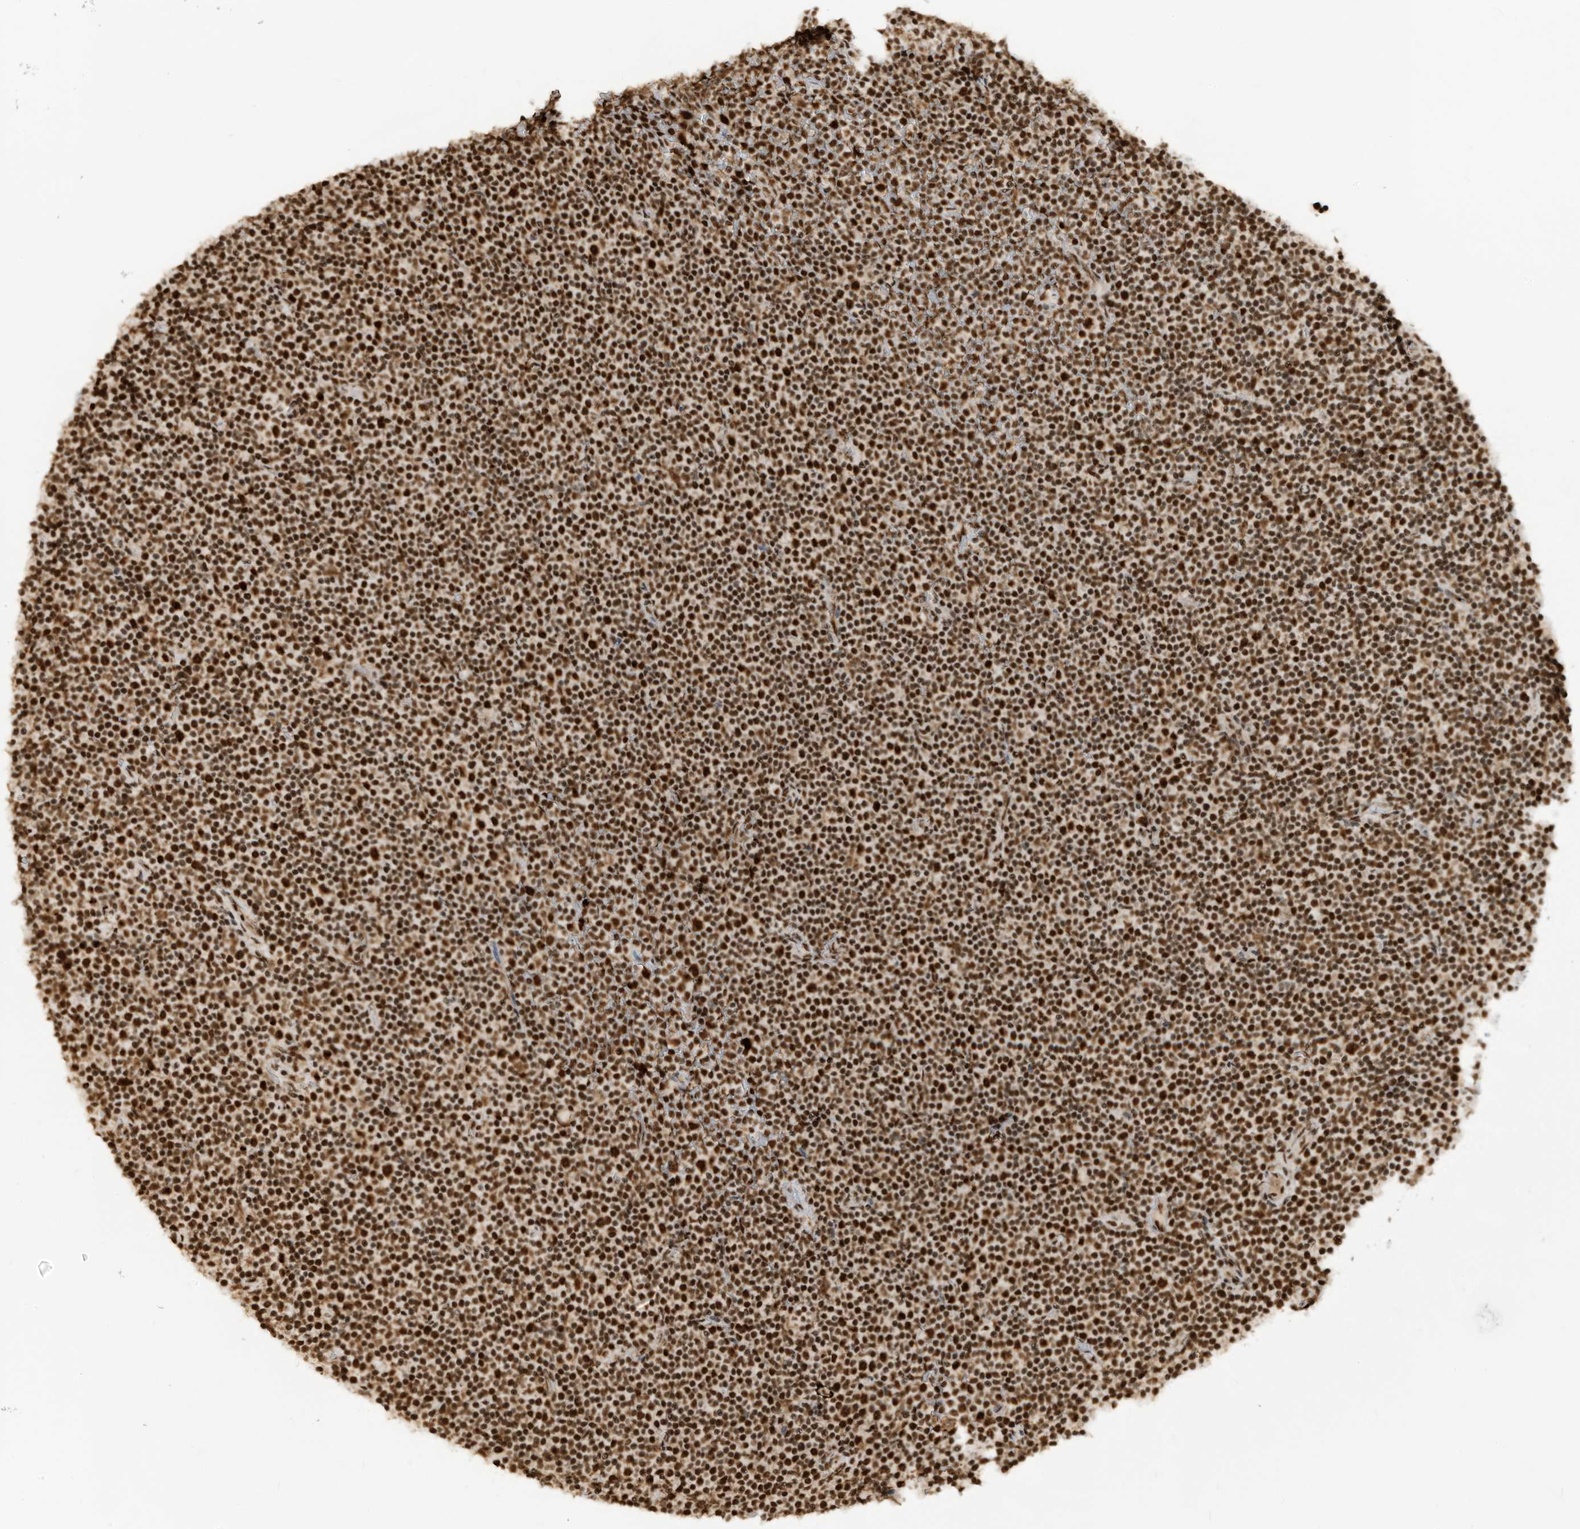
{"staining": {"intensity": "strong", "quantity": ">75%", "location": "nuclear"}, "tissue": "lymphoma", "cell_type": "Tumor cells", "image_type": "cancer", "snomed": [{"axis": "morphology", "description": "Malignant lymphoma, non-Hodgkin's type, Low grade"}, {"axis": "topography", "description": "Lymph node"}], "caption": "Protein expression analysis of human low-grade malignant lymphoma, non-Hodgkin's type reveals strong nuclear expression in approximately >75% of tumor cells. The staining was performed using DAB (3,3'-diaminobenzidine) to visualize the protein expression in brown, while the nuclei were stained in blue with hematoxylin (Magnification: 20x).", "gene": "LBH", "patient": {"sex": "female", "age": 67}}